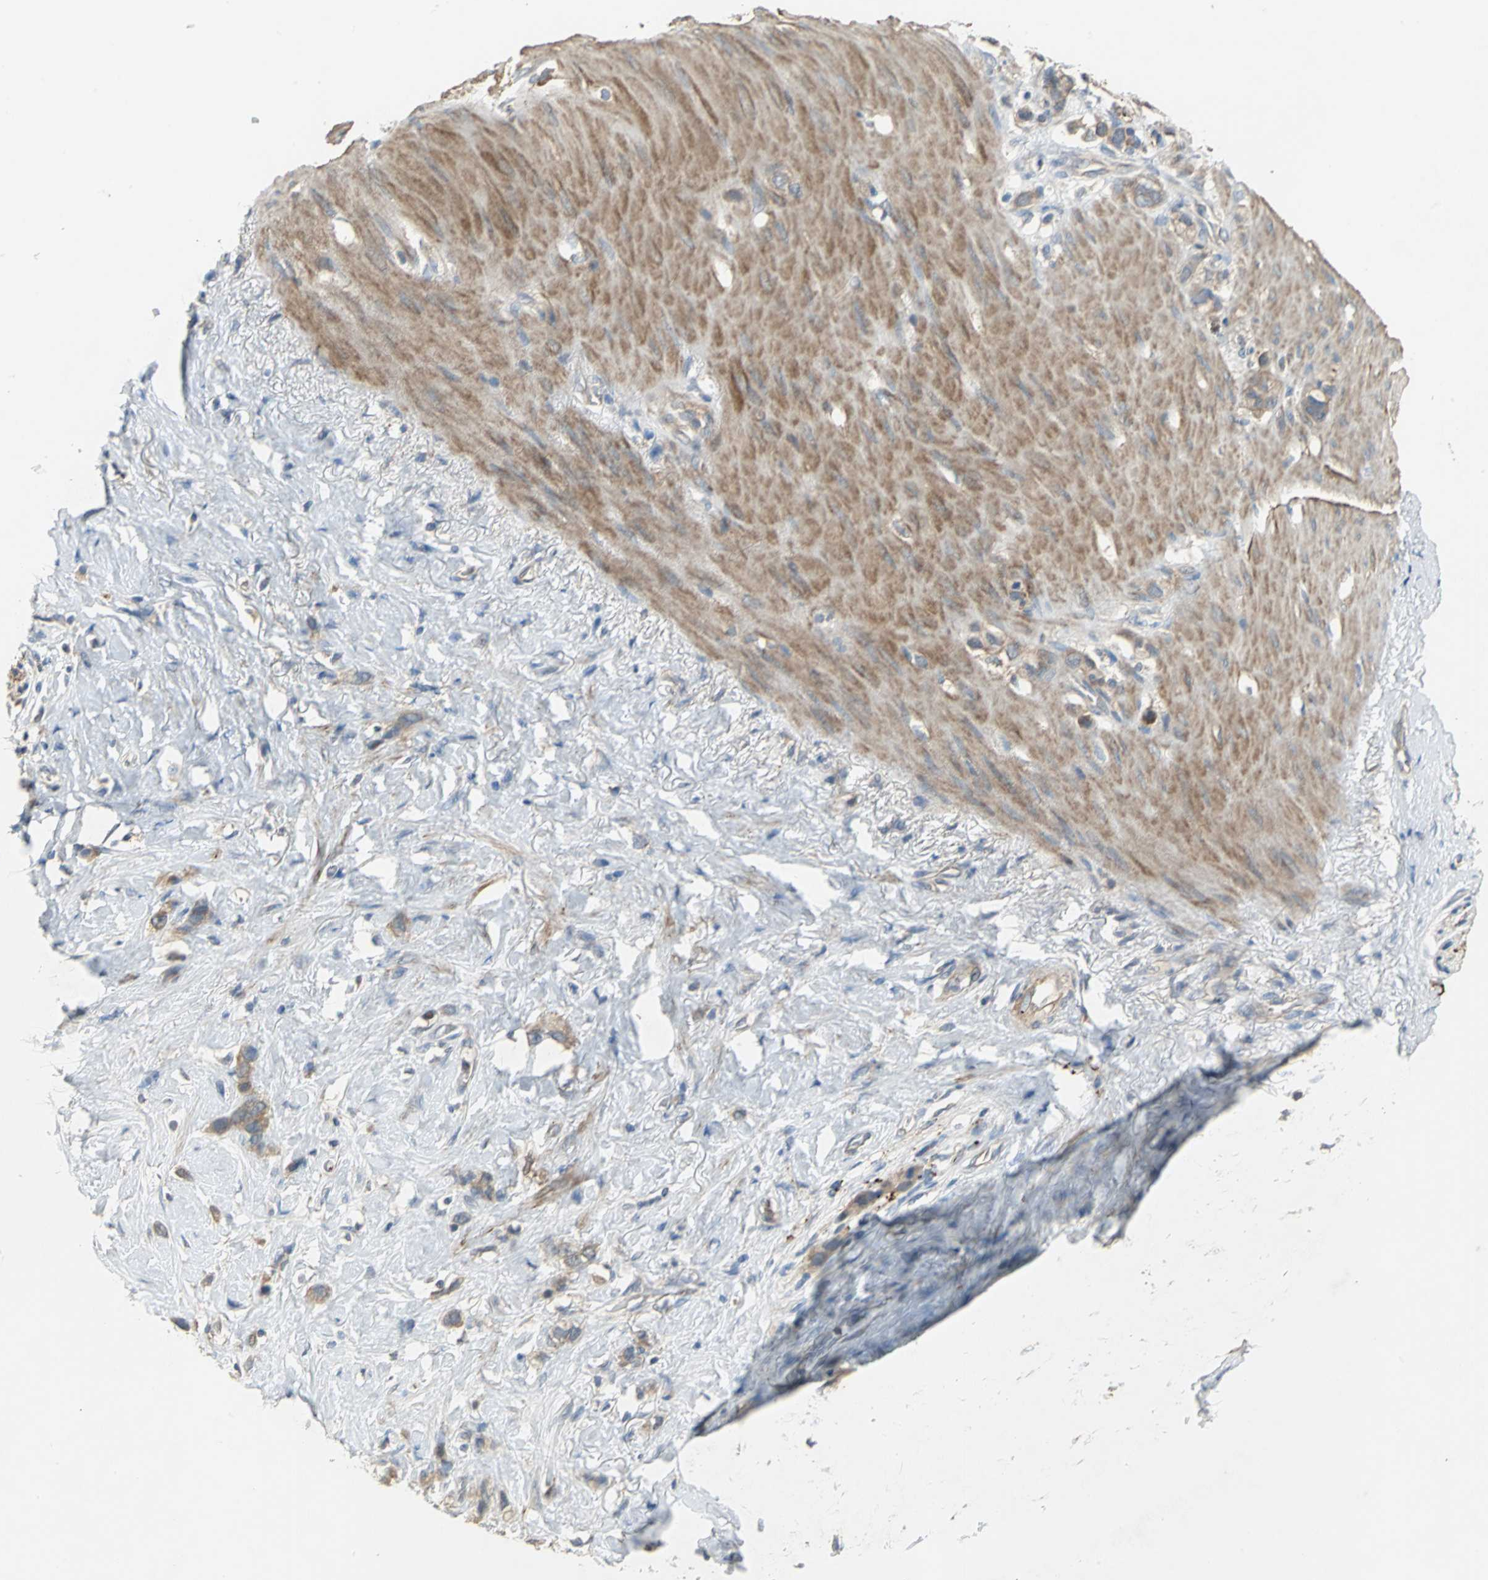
{"staining": {"intensity": "moderate", "quantity": ">75%", "location": "cytoplasmic/membranous"}, "tissue": "stomach cancer", "cell_type": "Tumor cells", "image_type": "cancer", "snomed": [{"axis": "morphology", "description": "Normal tissue, NOS"}, {"axis": "morphology", "description": "Adenocarcinoma, NOS"}, {"axis": "morphology", "description": "Adenocarcinoma, High grade"}, {"axis": "topography", "description": "Stomach, upper"}, {"axis": "topography", "description": "Stomach"}], "caption": "A brown stain labels moderate cytoplasmic/membranous expression of a protein in human adenocarcinoma (stomach) tumor cells.", "gene": "MET", "patient": {"sex": "female", "age": 65}}